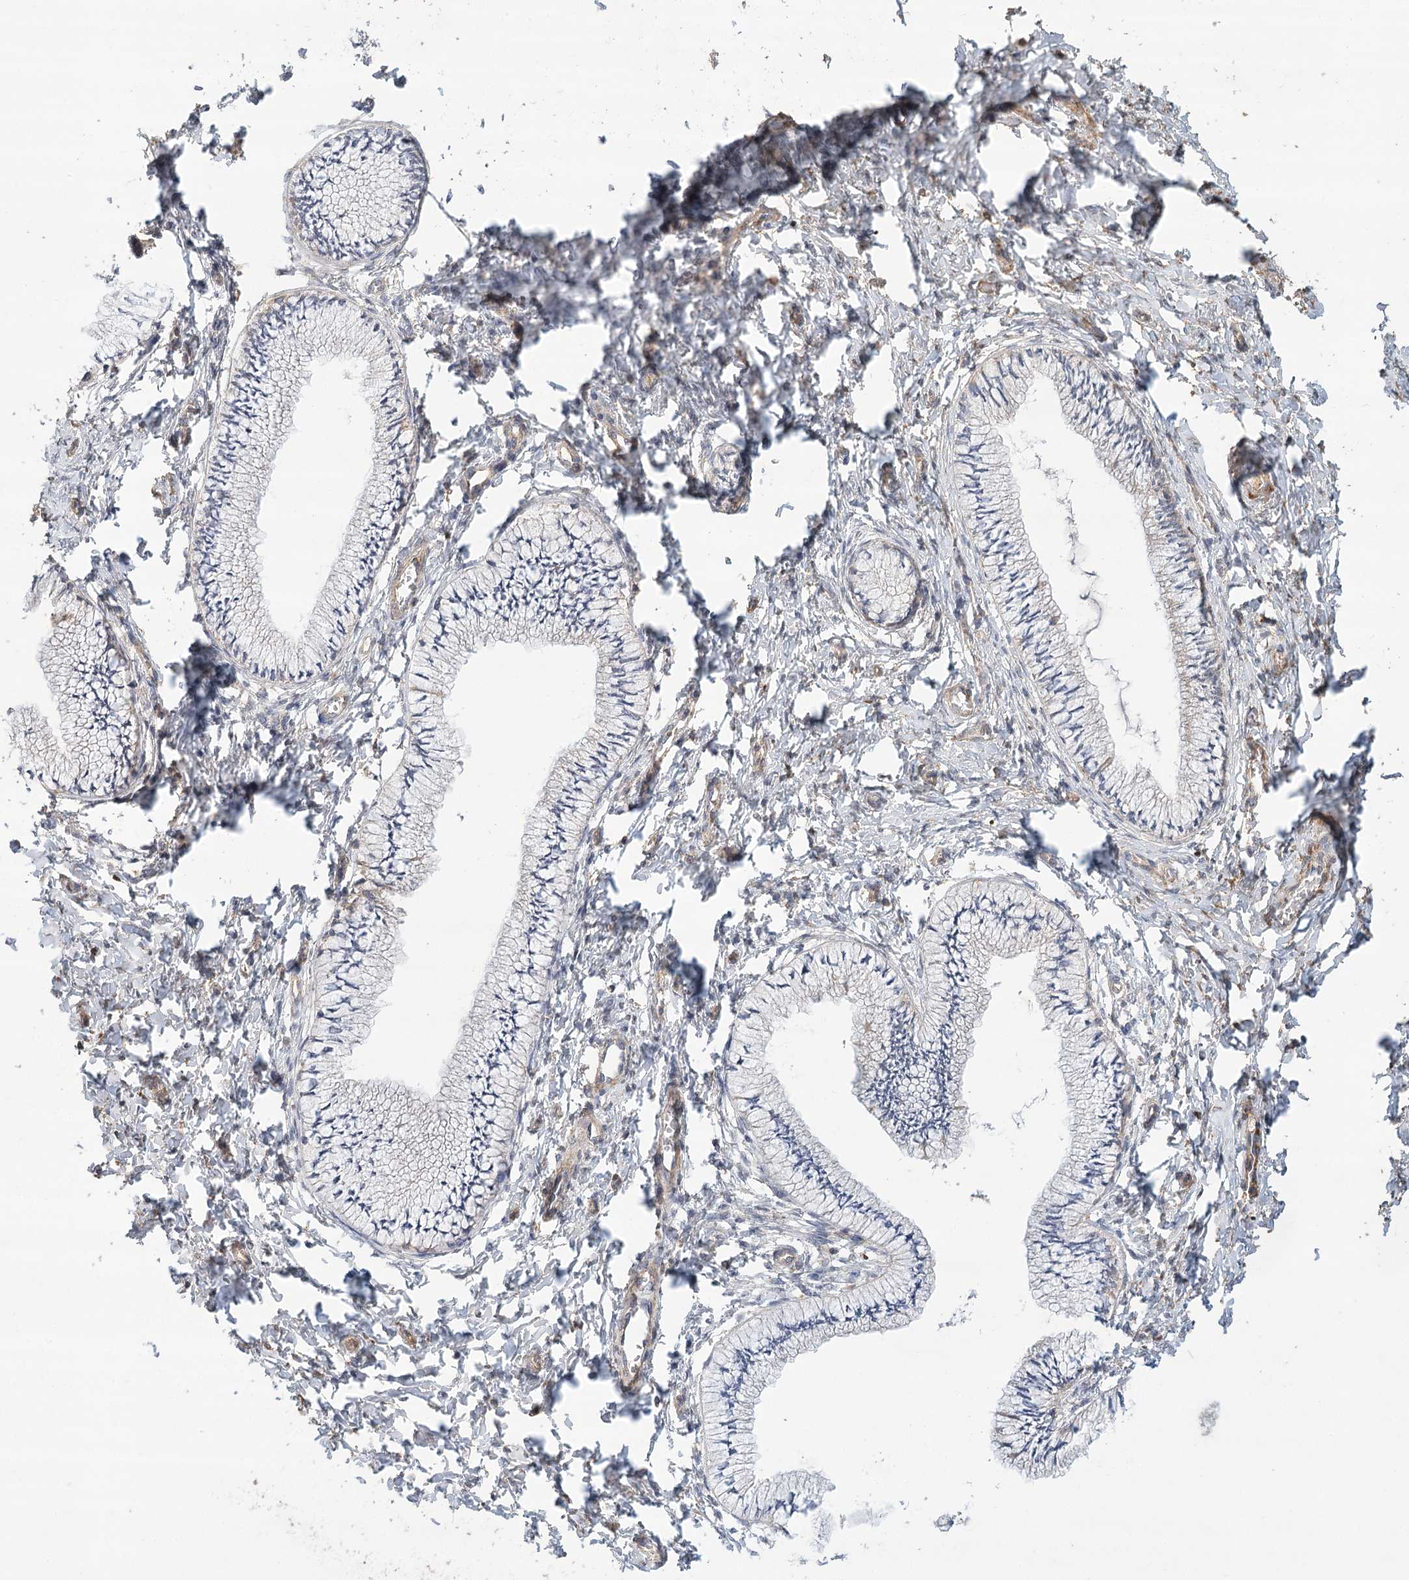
{"staining": {"intensity": "weak", "quantity": "<25%", "location": "cytoplasmic/membranous"}, "tissue": "cervix", "cell_type": "Glandular cells", "image_type": "normal", "snomed": [{"axis": "morphology", "description": "Normal tissue, NOS"}, {"axis": "topography", "description": "Cervix"}], "caption": "IHC photomicrograph of normal human cervix stained for a protein (brown), which displays no expression in glandular cells.", "gene": "LSS", "patient": {"sex": "female", "age": 36}}